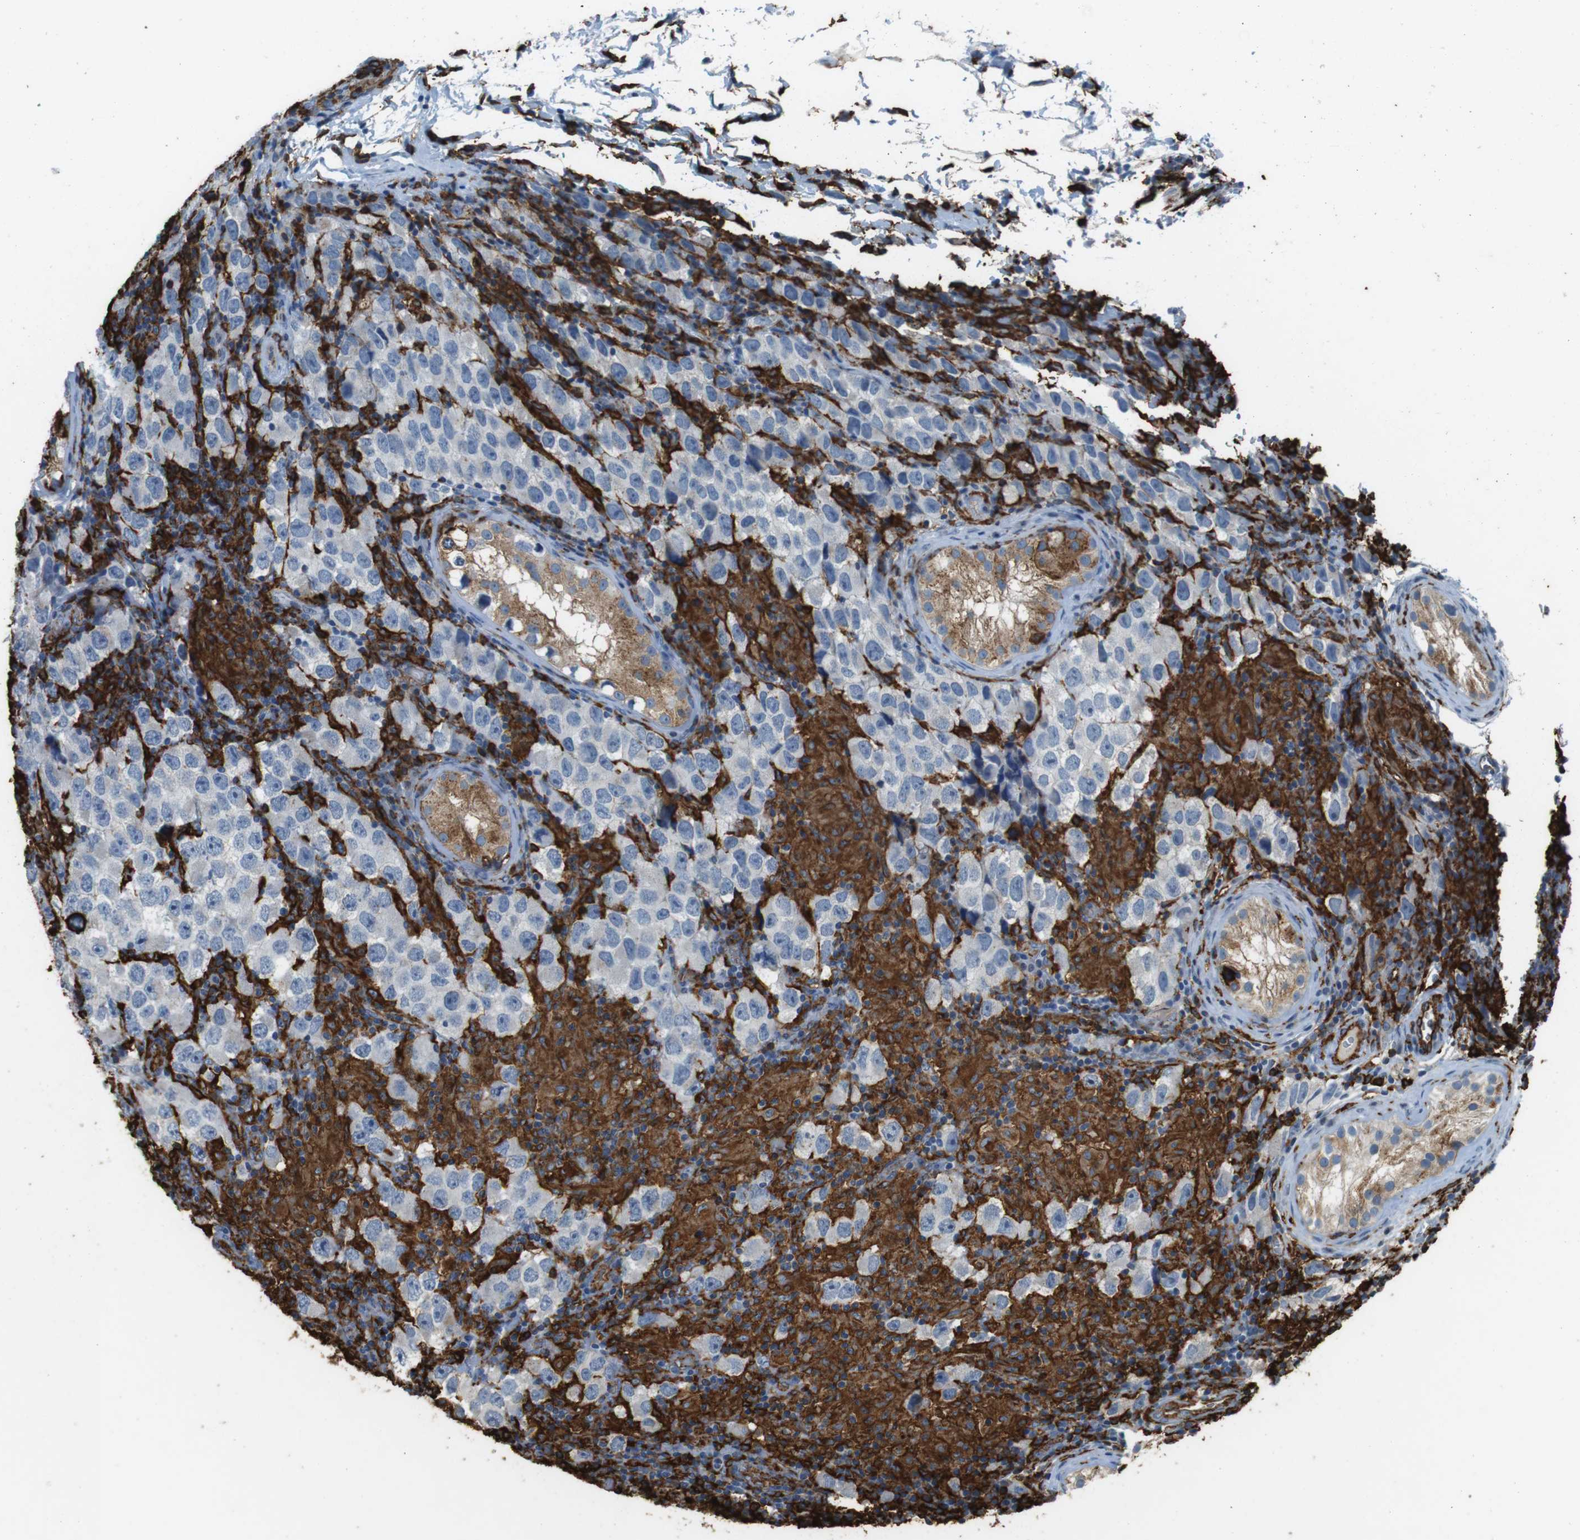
{"staining": {"intensity": "negative", "quantity": "none", "location": "none"}, "tissue": "testis cancer", "cell_type": "Tumor cells", "image_type": "cancer", "snomed": [{"axis": "morphology", "description": "Carcinoma, Embryonal, NOS"}, {"axis": "topography", "description": "Testis"}], "caption": "Tumor cells show no significant positivity in testis cancer.", "gene": "HLA-DRA", "patient": {"sex": "male", "age": 21}}